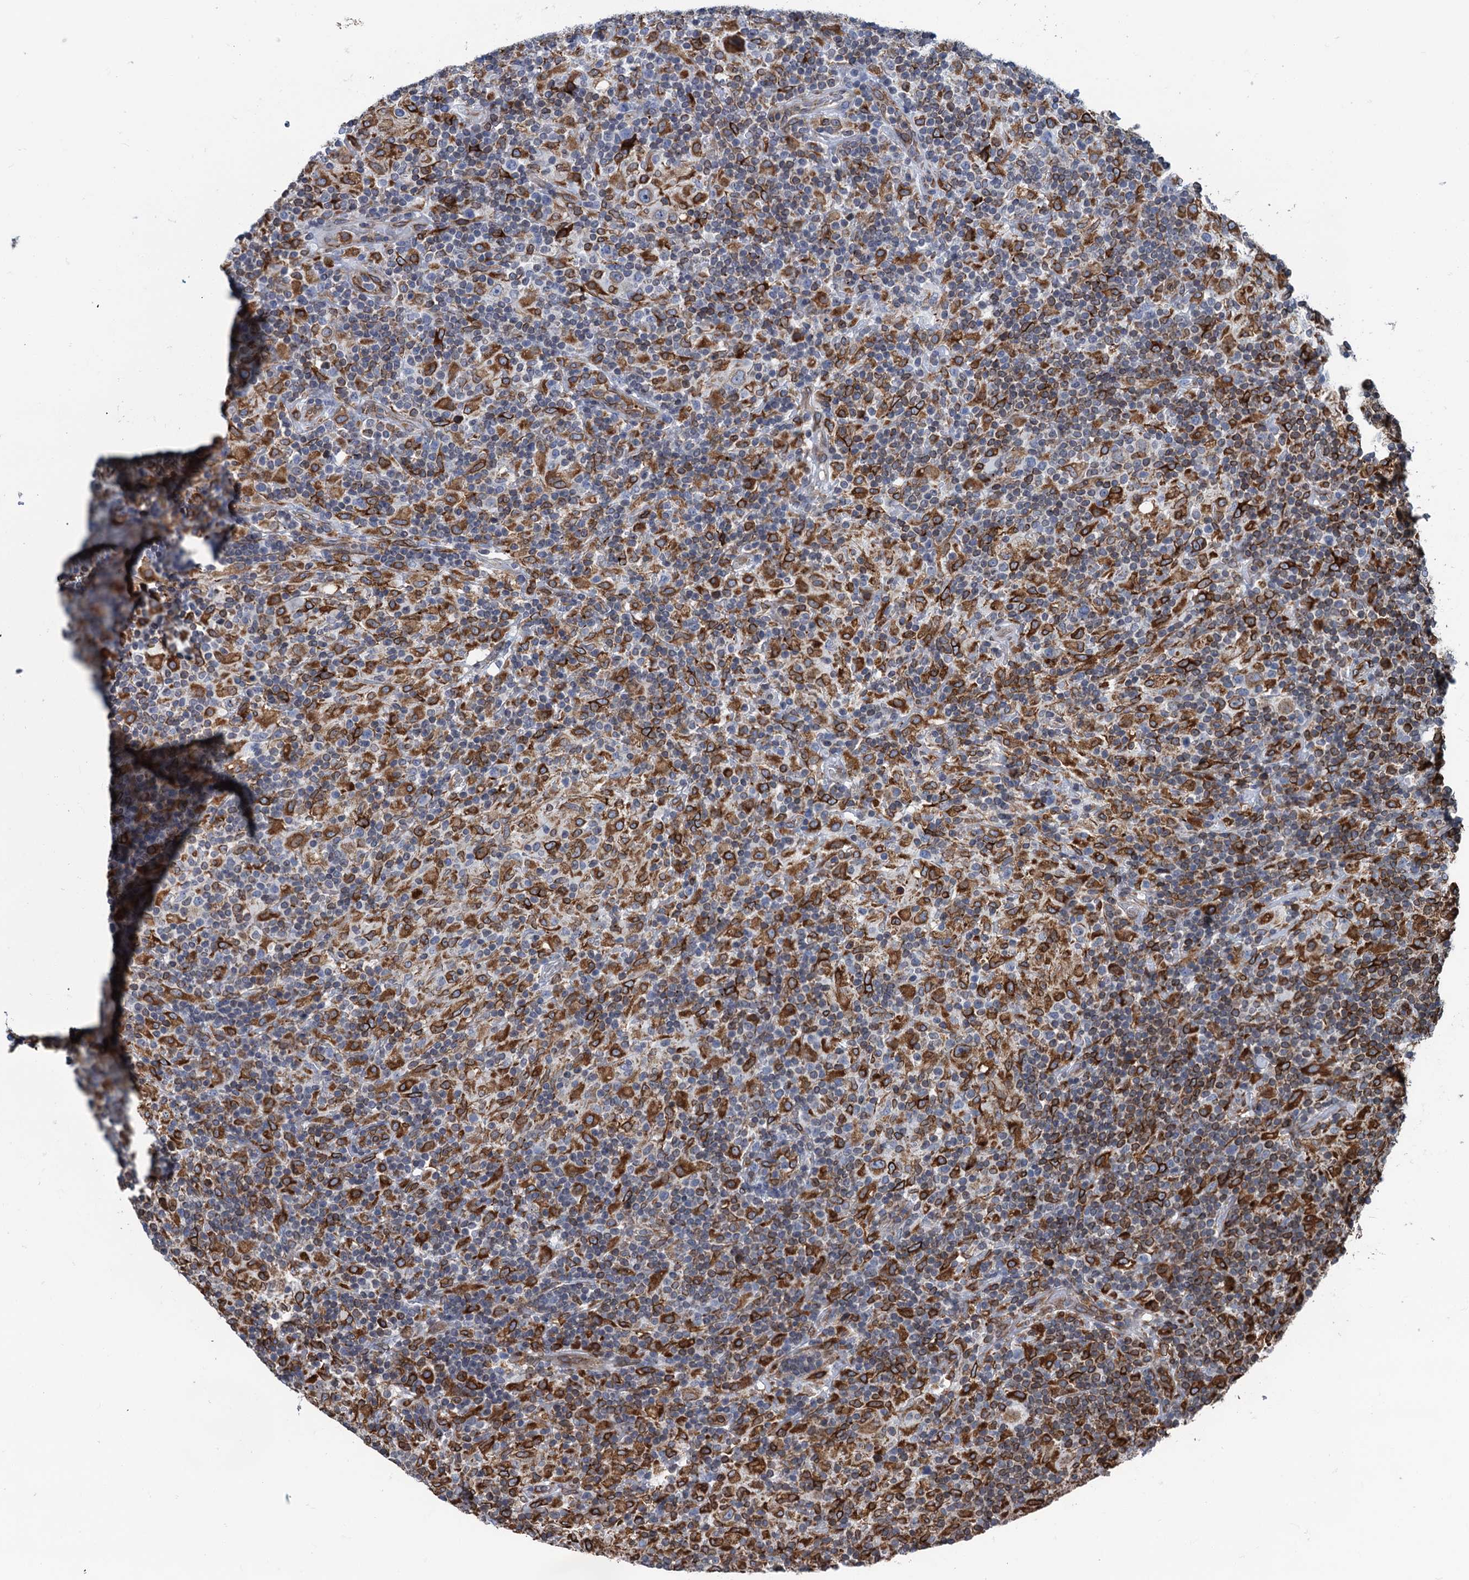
{"staining": {"intensity": "moderate", "quantity": "<25%", "location": "cytoplasmic/membranous"}, "tissue": "lymphoma", "cell_type": "Tumor cells", "image_type": "cancer", "snomed": [{"axis": "morphology", "description": "Hodgkin's disease, NOS"}, {"axis": "topography", "description": "Lymph node"}], "caption": "Immunohistochemistry (IHC) micrograph of human Hodgkin's disease stained for a protein (brown), which displays low levels of moderate cytoplasmic/membranous staining in approximately <25% of tumor cells.", "gene": "TMEM205", "patient": {"sex": "male", "age": 70}}